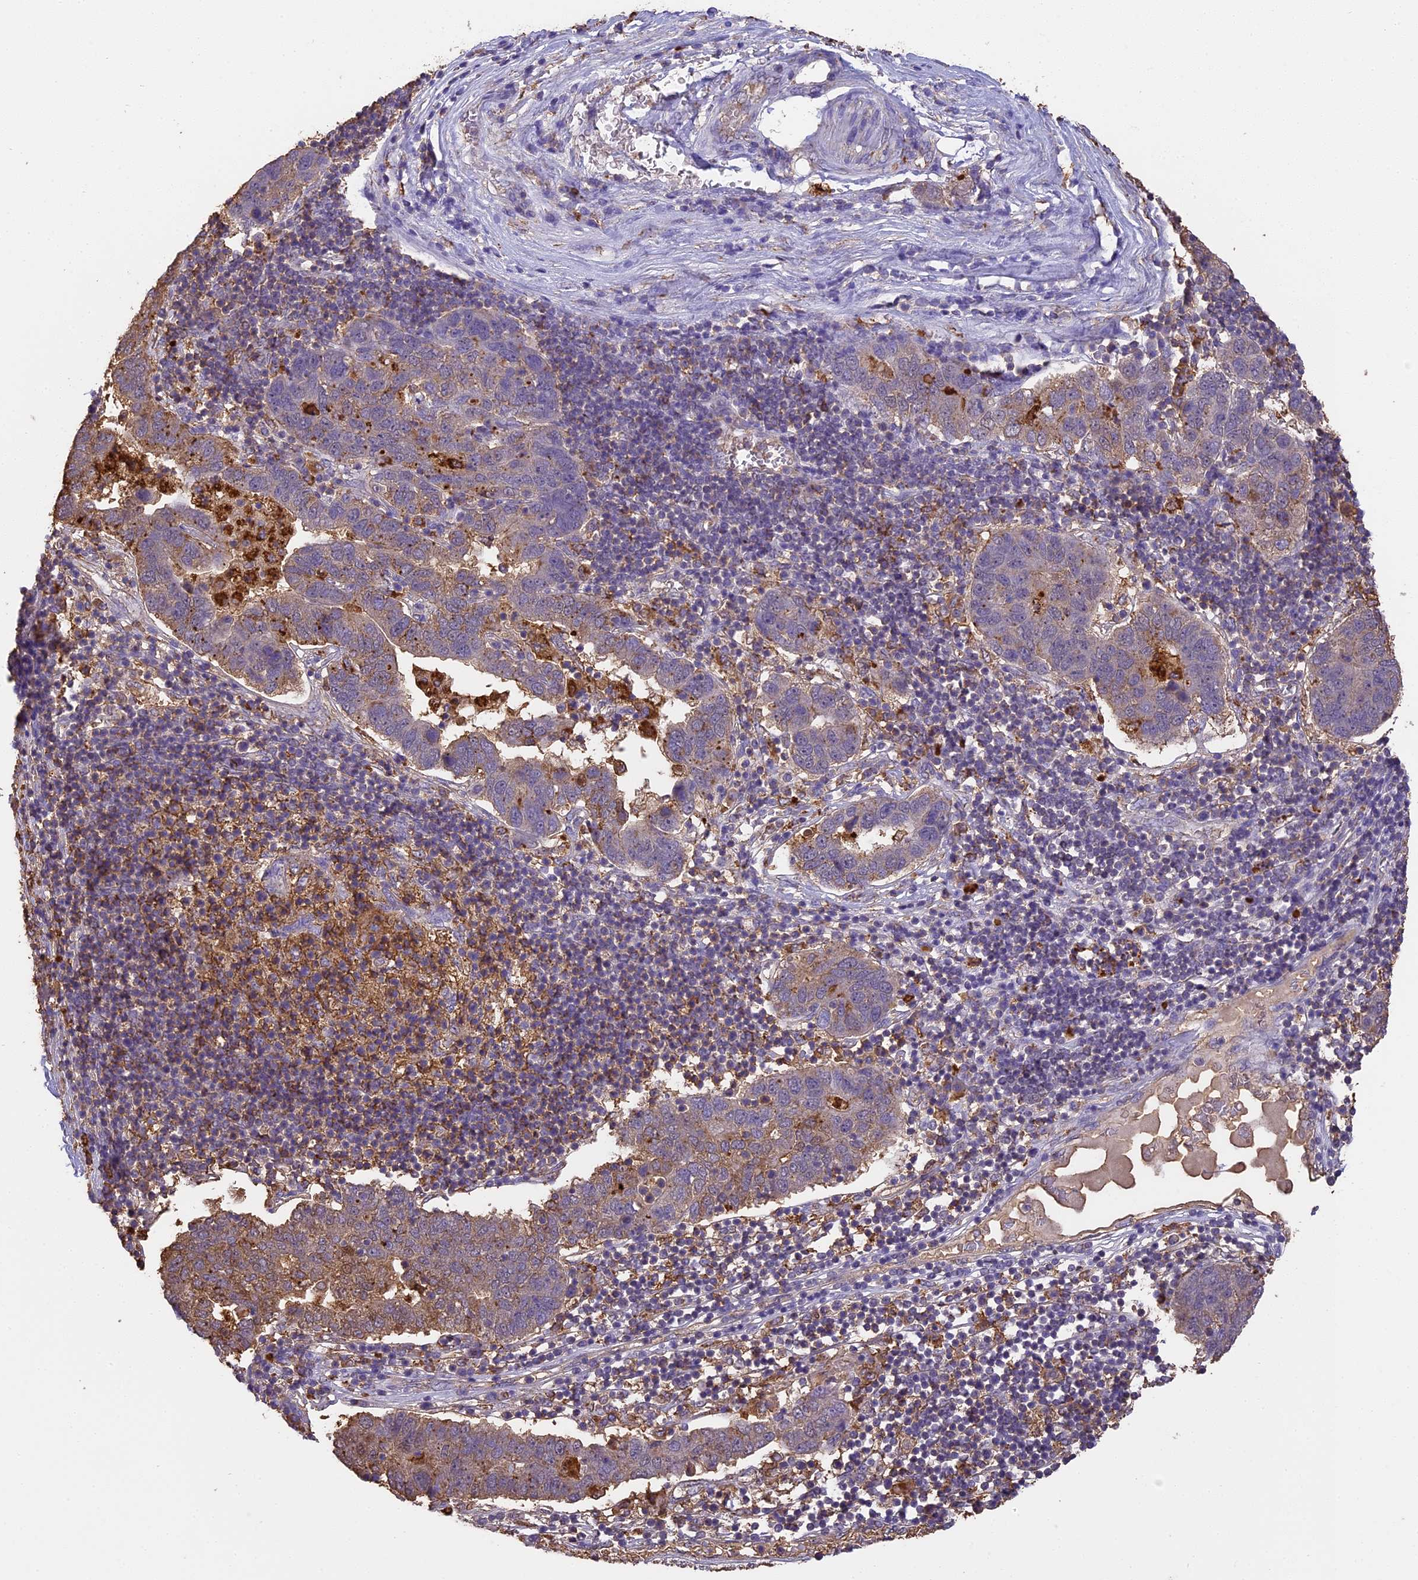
{"staining": {"intensity": "moderate", "quantity": "<25%", "location": "cytoplasmic/membranous"}, "tissue": "pancreatic cancer", "cell_type": "Tumor cells", "image_type": "cancer", "snomed": [{"axis": "morphology", "description": "Adenocarcinoma, NOS"}, {"axis": "topography", "description": "Pancreas"}], "caption": "This photomicrograph displays immunohistochemistry (IHC) staining of human pancreatic cancer, with low moderate cytoplasmic/membranous expression in approximately <25% of tumor cells.", "gene": "ARHGAP19", "patient": {"sex": "female", "age": 61}}